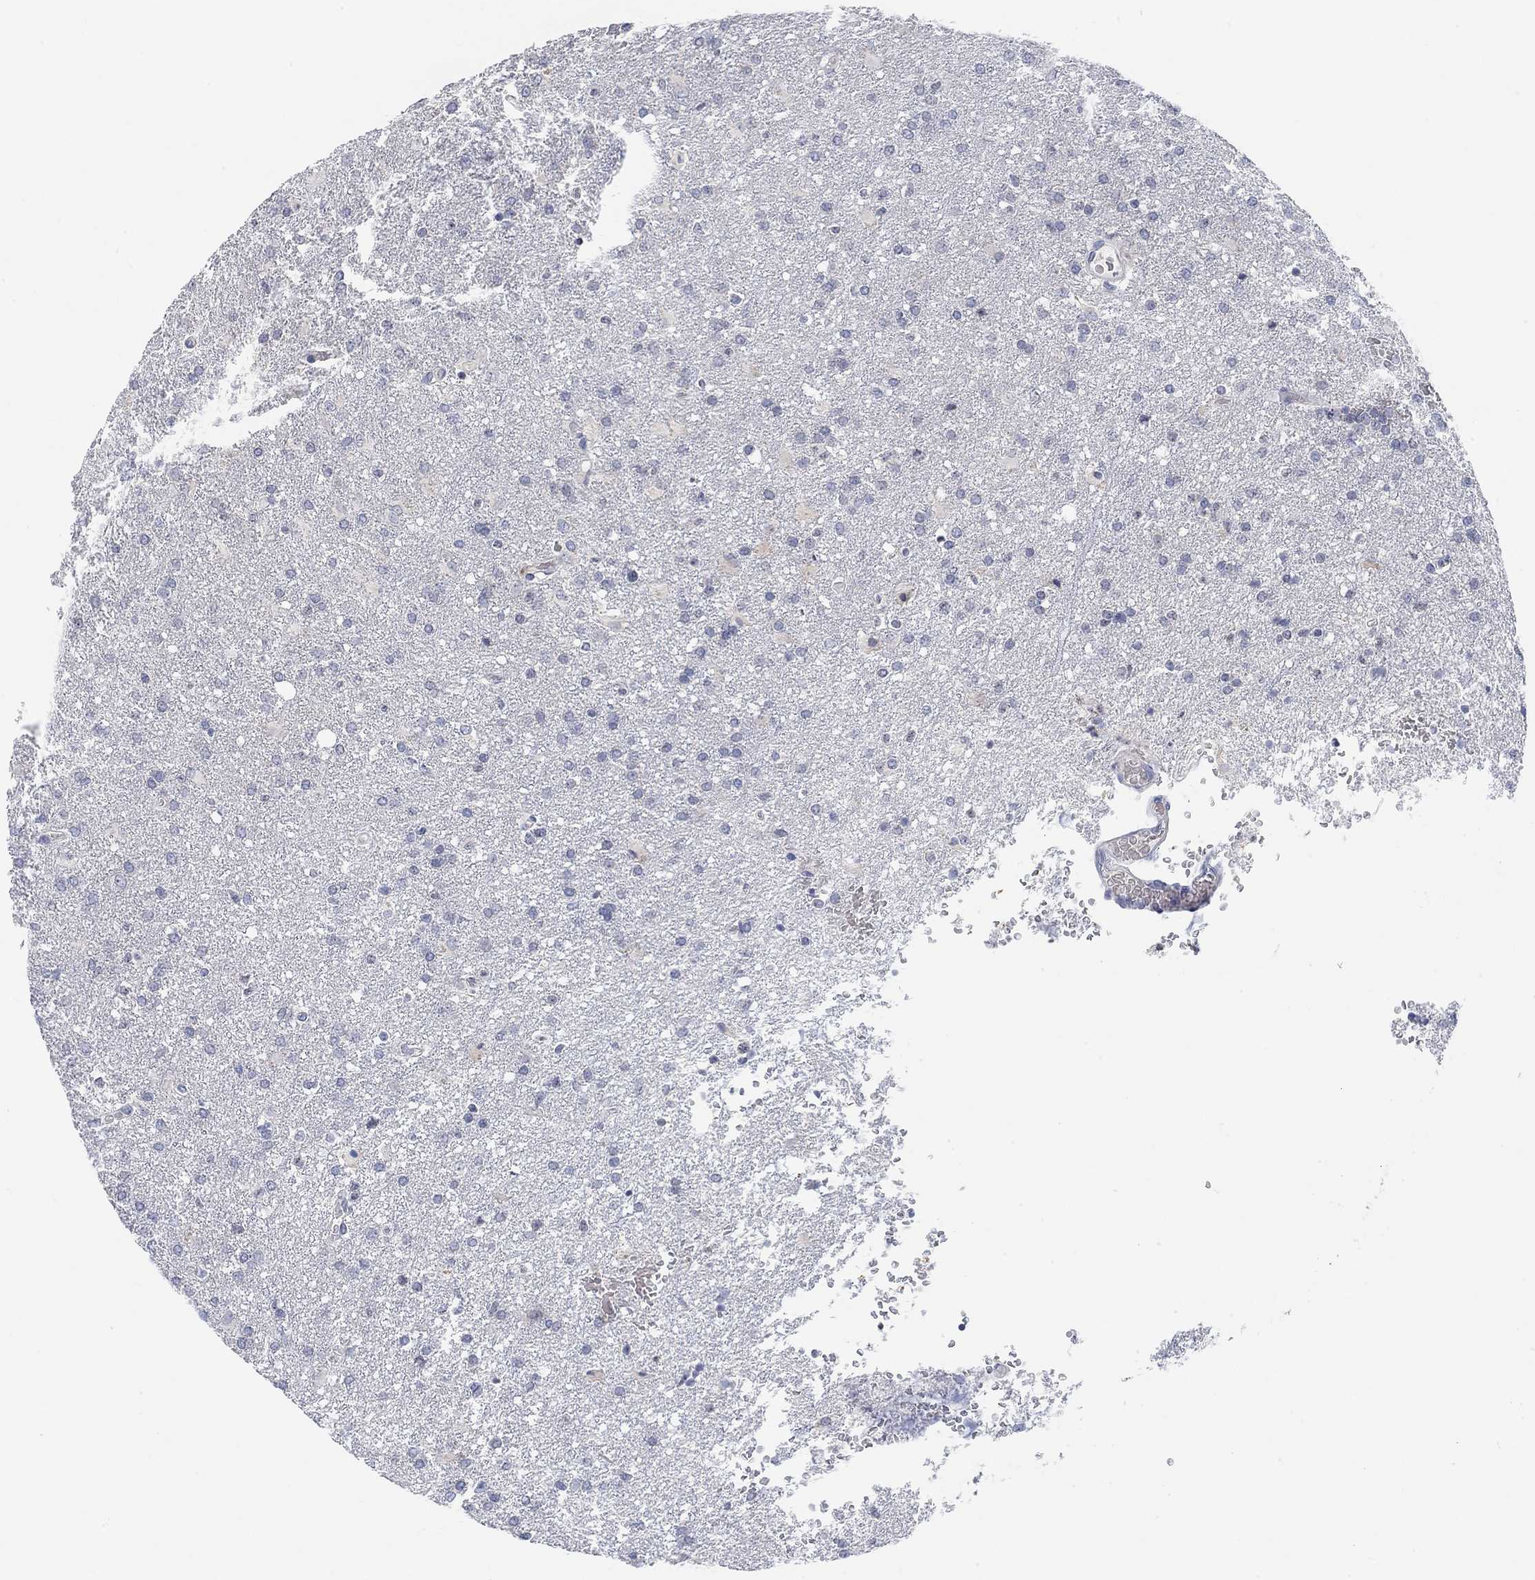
{"staining": {"intensity": "negative", "quantity": "none", "location": "none"}, "tissue": "glioma", "cell_type": "Tumor cells", "image_type": "cancer", "snomed": [{"axis": "morphology", "description": "Glioma, malignant, High grade"}, {"axis": "topography", "description": "Brain"}], "caption": "Tumor cells are negative for brown protein staining in glioma.", "gene": "ATP6V1E2", "patient": {"sex": "male", "age": 68}}